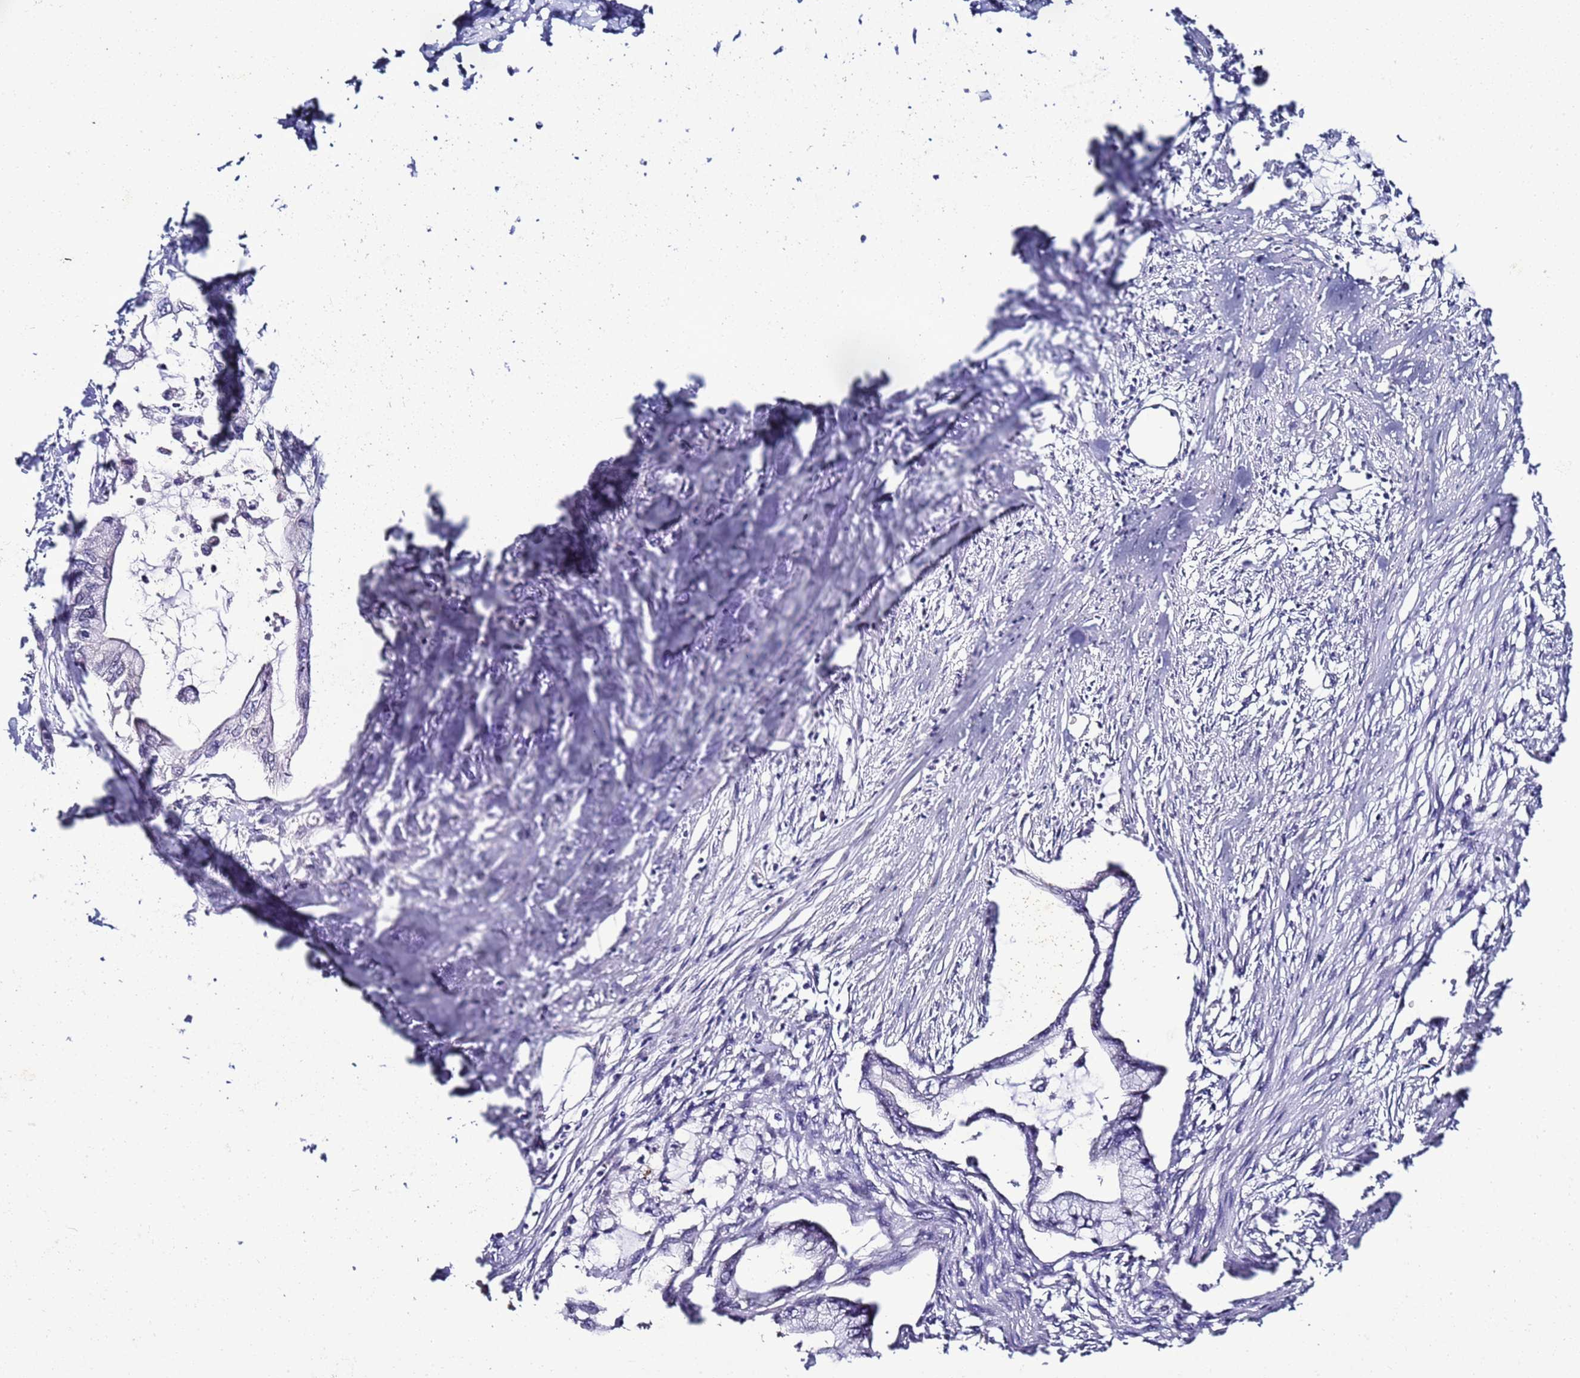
{"staining": {"intensity": "negative", "quantity": "none", "location": "none"}, "tissue": "pancreatic cancer", "cell_type": "Tumor cells", "image_type": "cancer", "snomed": [{"axis": "morphology", "description": "Adenocarcinoma, NOS"}, {"axis": "topography", "description": "Pancreas"}], "caption": "Immunohistochemistry of human pancreatic adenocarcinoma shows no positivity in tumor cells. The staining is performed using DAB brown chromogen with nuclei counter-stained in using hematoxylin.", "gene": "PSMA7", "patient": {"sex": "male", "age": 48}}